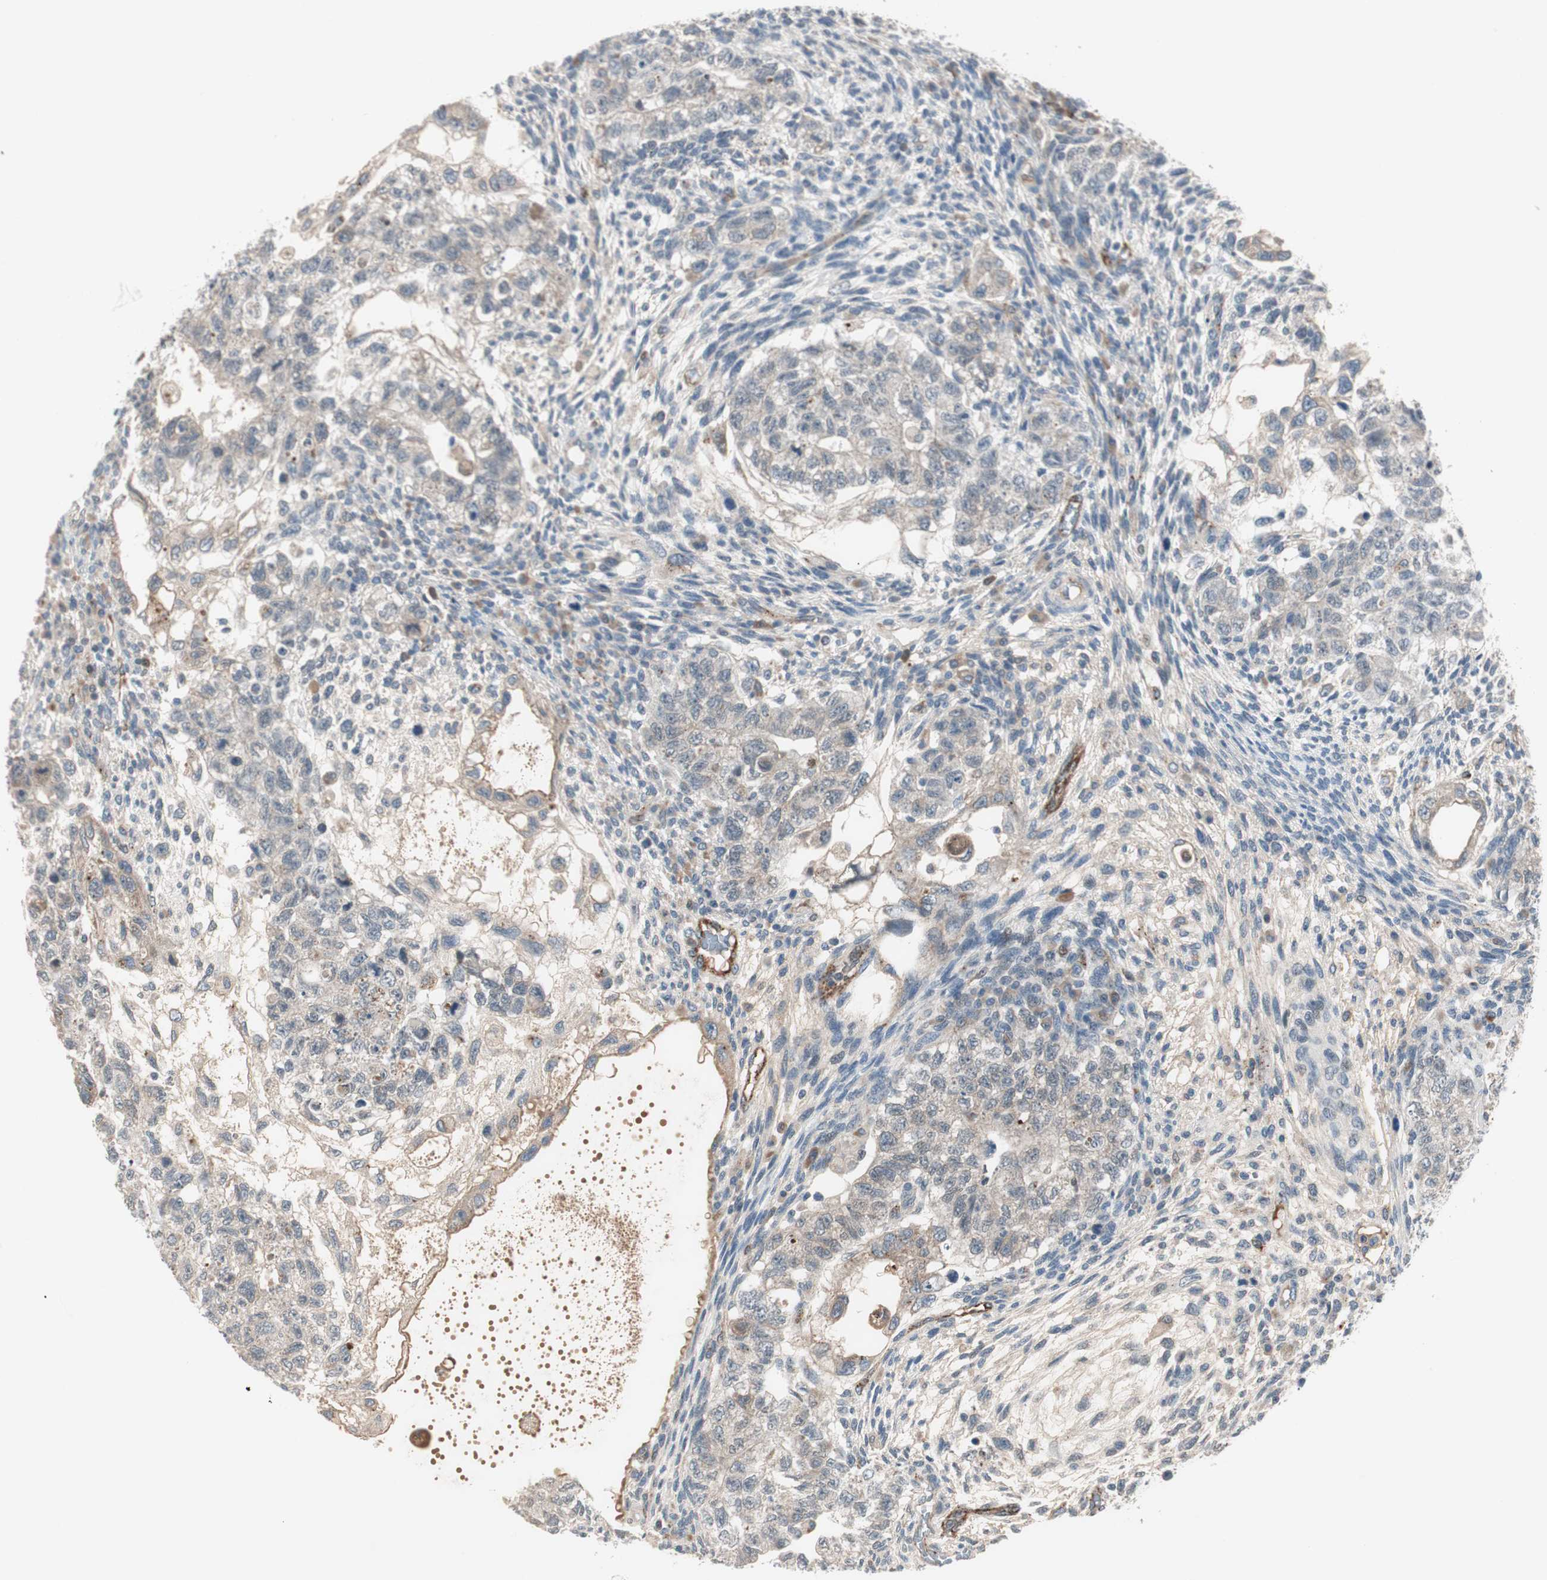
{"staining": {"intensity": "negative", "quantity": "none", "location": "none"}, "tissue": "testis cancer", "cell_type": "Tumor cells", "image_type": "cancer", "snomed": [{"axis": "morphology", "description": "Normal tissue, NOS"}, {"axis": "morphology", "description": "Carcinoma, Embryonal, NOS"}, {"axis": "topography", "description": "Testis"}], "caption": "Immunohistochemistry (IHC) image of neoplastic tissue: embryonal carcinoma (testis) stained with DAB (3,3'-diaminobenzidine) reveals no significant protein expression in tumor cells. (DAB immunohistochemistry with hematoxylin counter stain).", "gene": "FGFR4", "patient": {"sex": "male", "age": 36}}